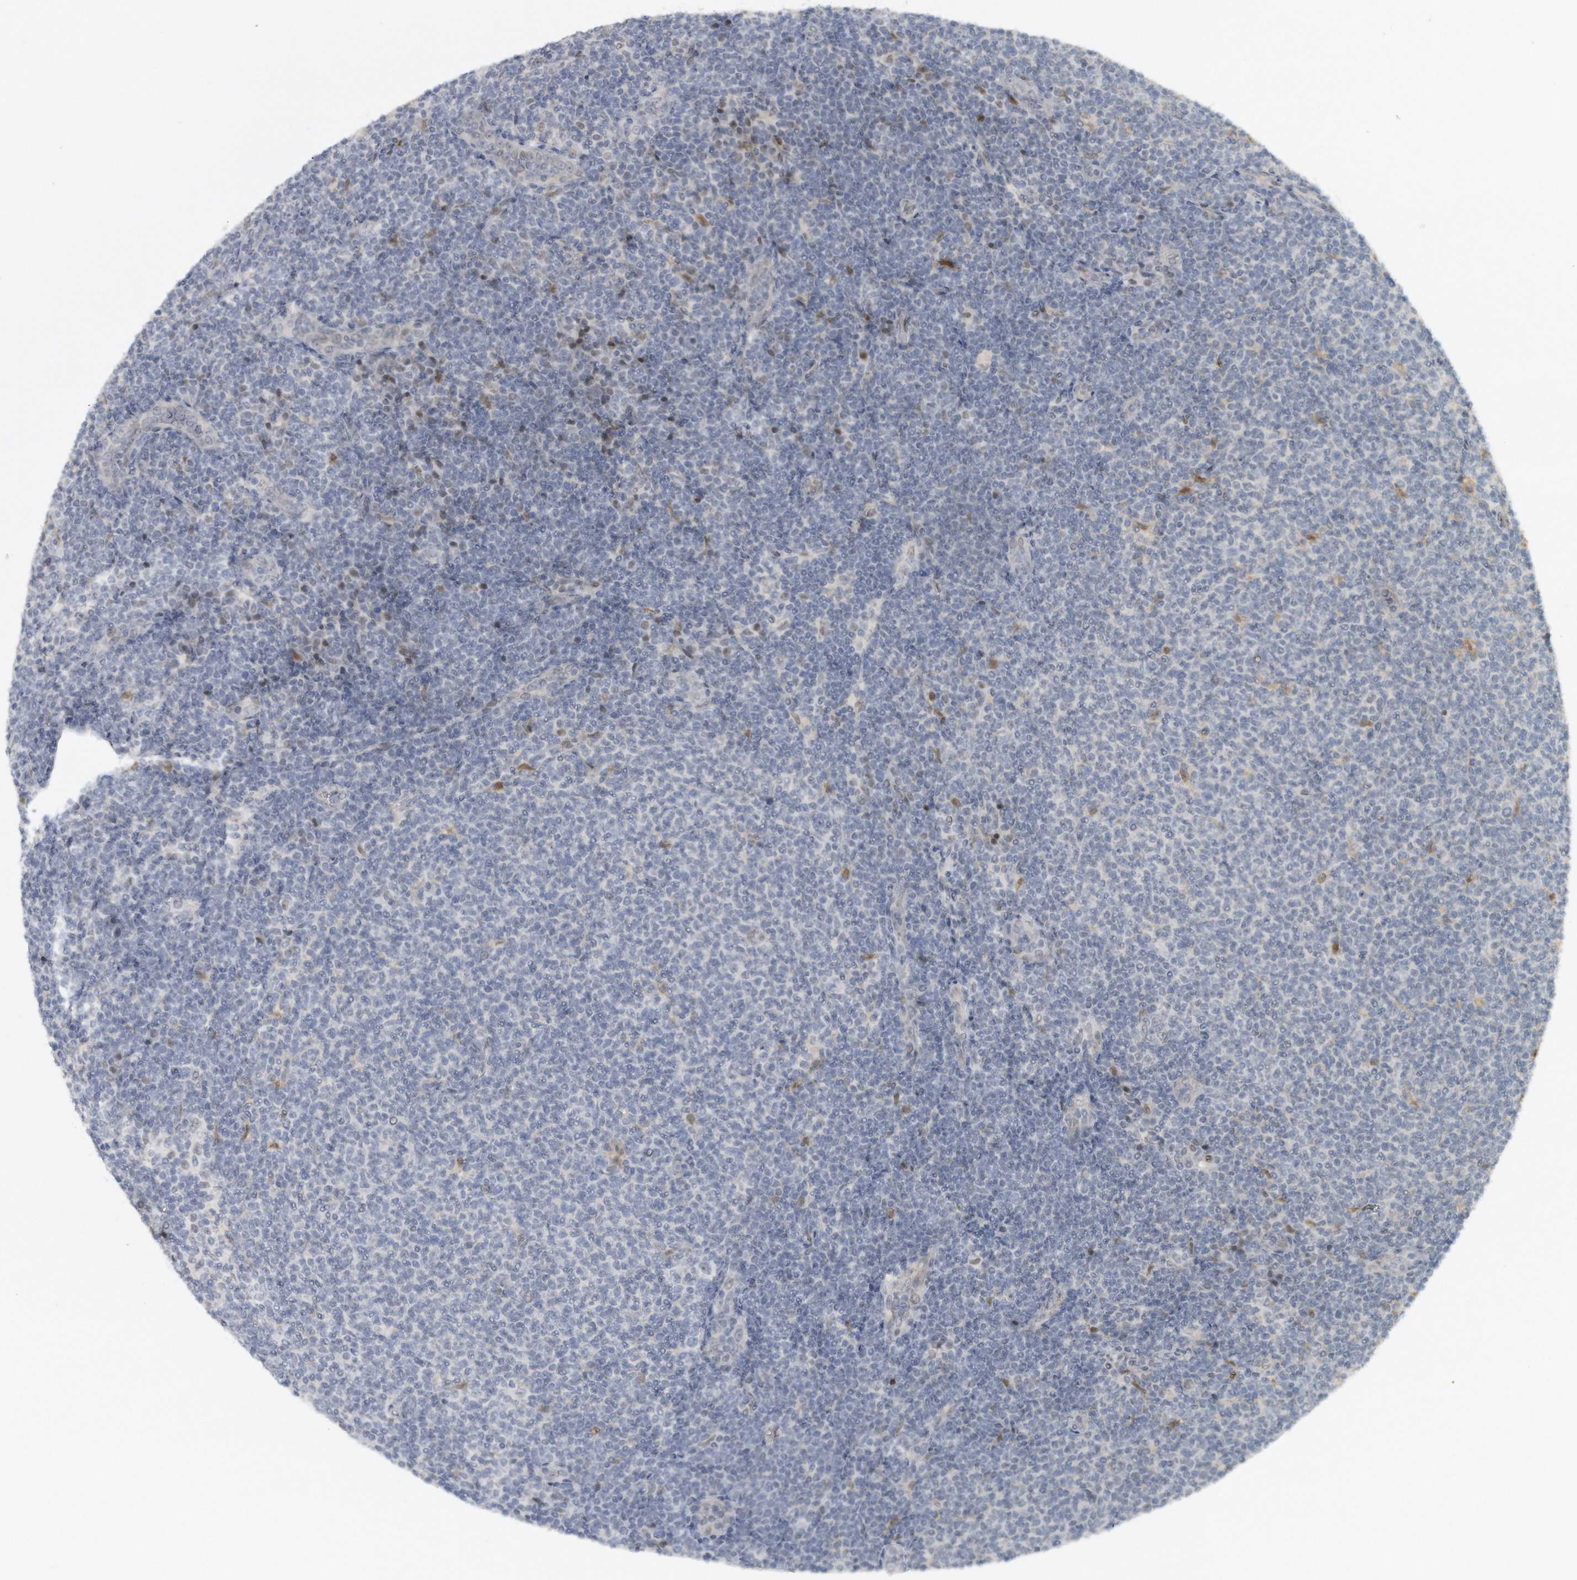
{"staining": {"intensity": "negative", "quantity": "none", "location": "none"}, "tissue": "lymphoma", "cell_type": "Tumor cells", "image_type": "cancer", "snomed": [{"axis": "morphology", "description": "Malignant lymphoma, non-Hodgkin's type, Low grade"}, {"axis": "topography", "description": "Lymph node"}], "caption": "Image shows no protein staining in tumor cells of malignant lymphoma, non-Hodgkin's type (low-grade) tissue.", "gene": "DDX43", "patient": {"sex": "male", "age": 66}}